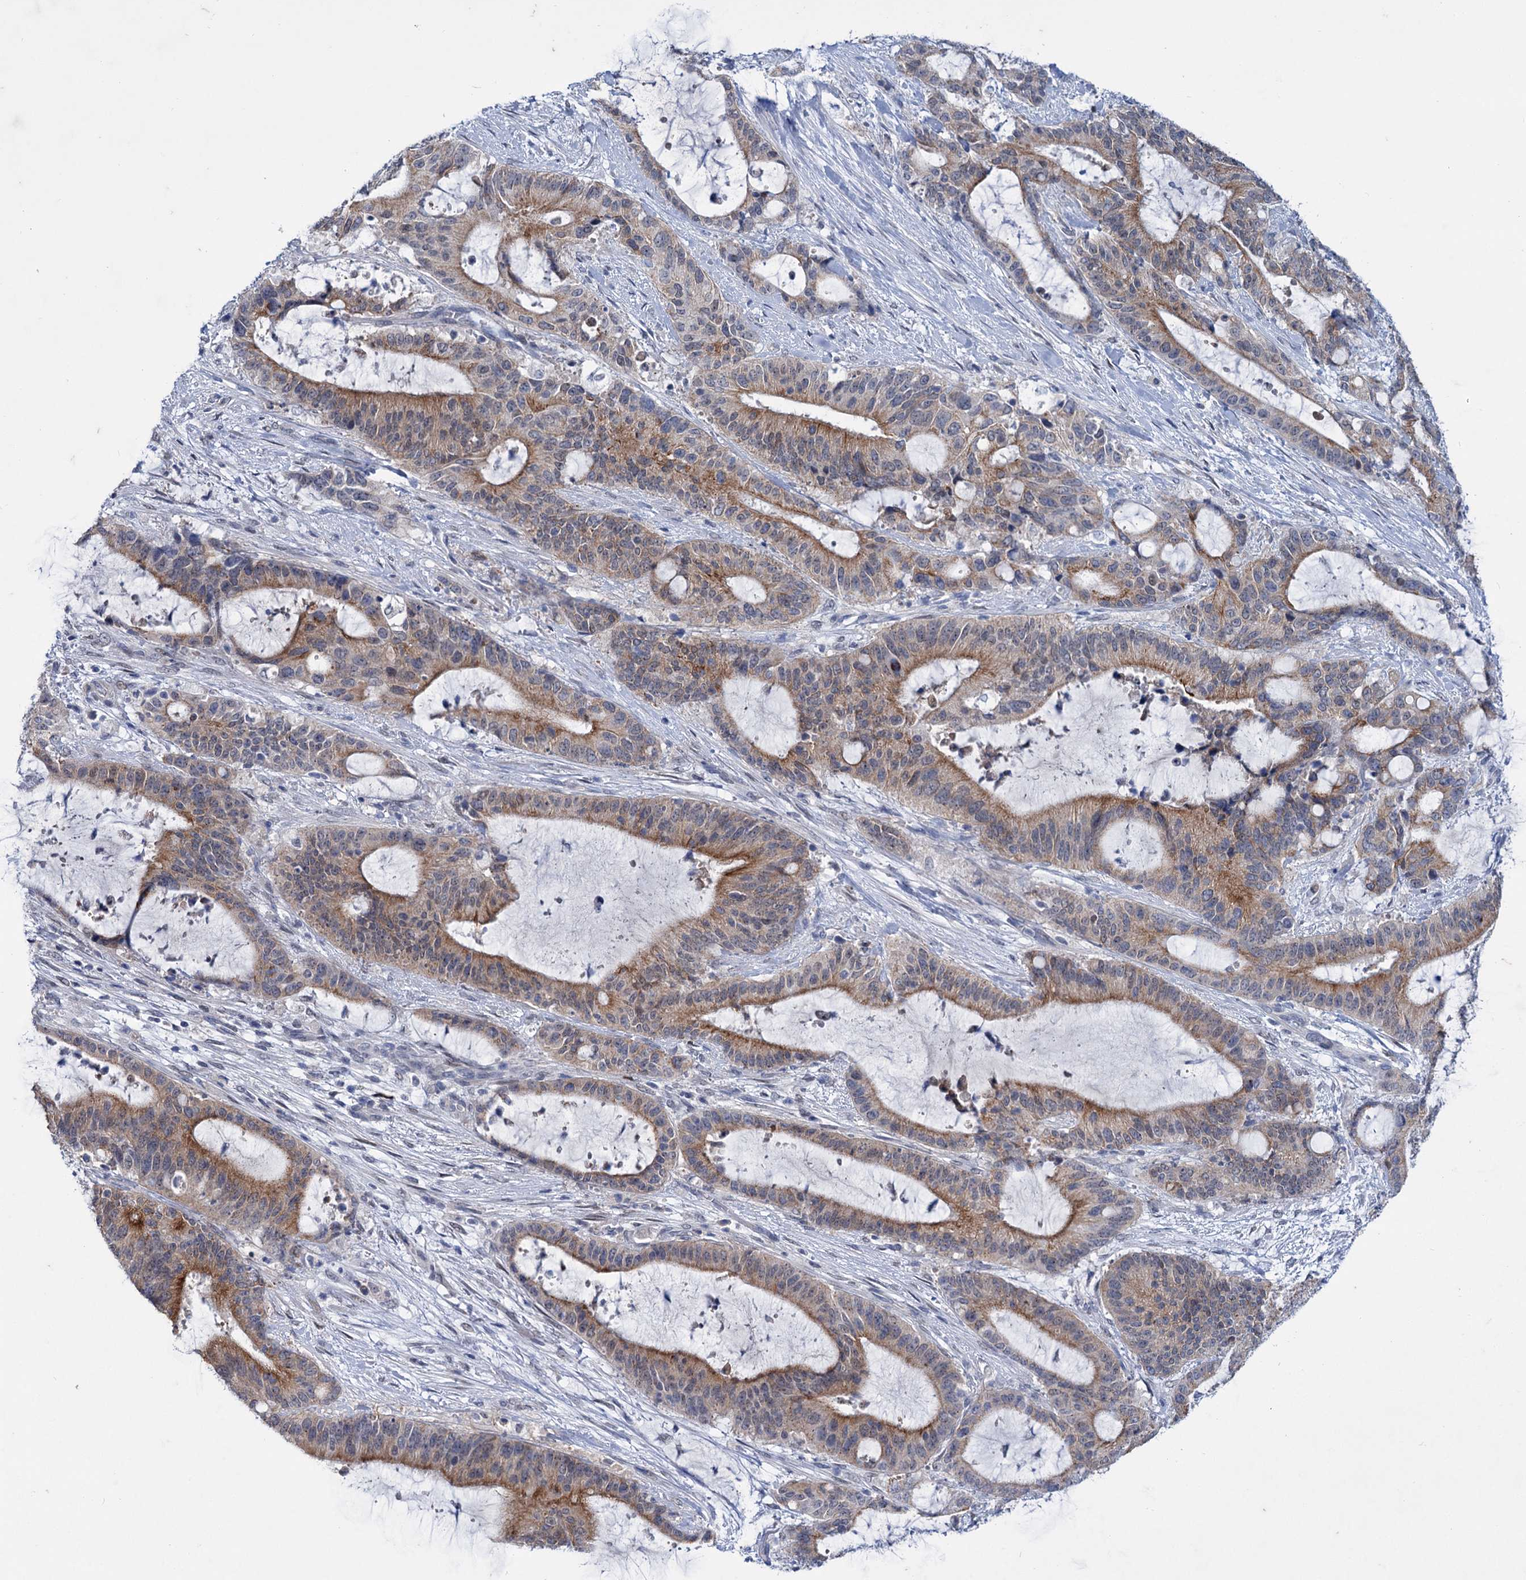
{"staining": {"intensity": "moderate", "quantity": ">75%", "location": "cytoplasmic/membranous"}, "tissue": "liver cancer", "cell_type": "Tumor cells", "image_type": "cancer", "snomed": [{"axis": "morphology", "description": "Normal tissue, NOS"}, {"axis": "morphology", "description": "Cholangiocarcinoma"}, {"axis": "topography", "description": "Liver"}, {"axis": "topography", "description": "Peripheral nerve tissue"}], "caption": "This is an image of IHC staining of liver cholangiocarcinoma, which shows moderate positivity in the cytoplasmic/membranous of tumor cells.", "gene": "MID1IP1", "patient": {"sex": "female", "age": 73}}